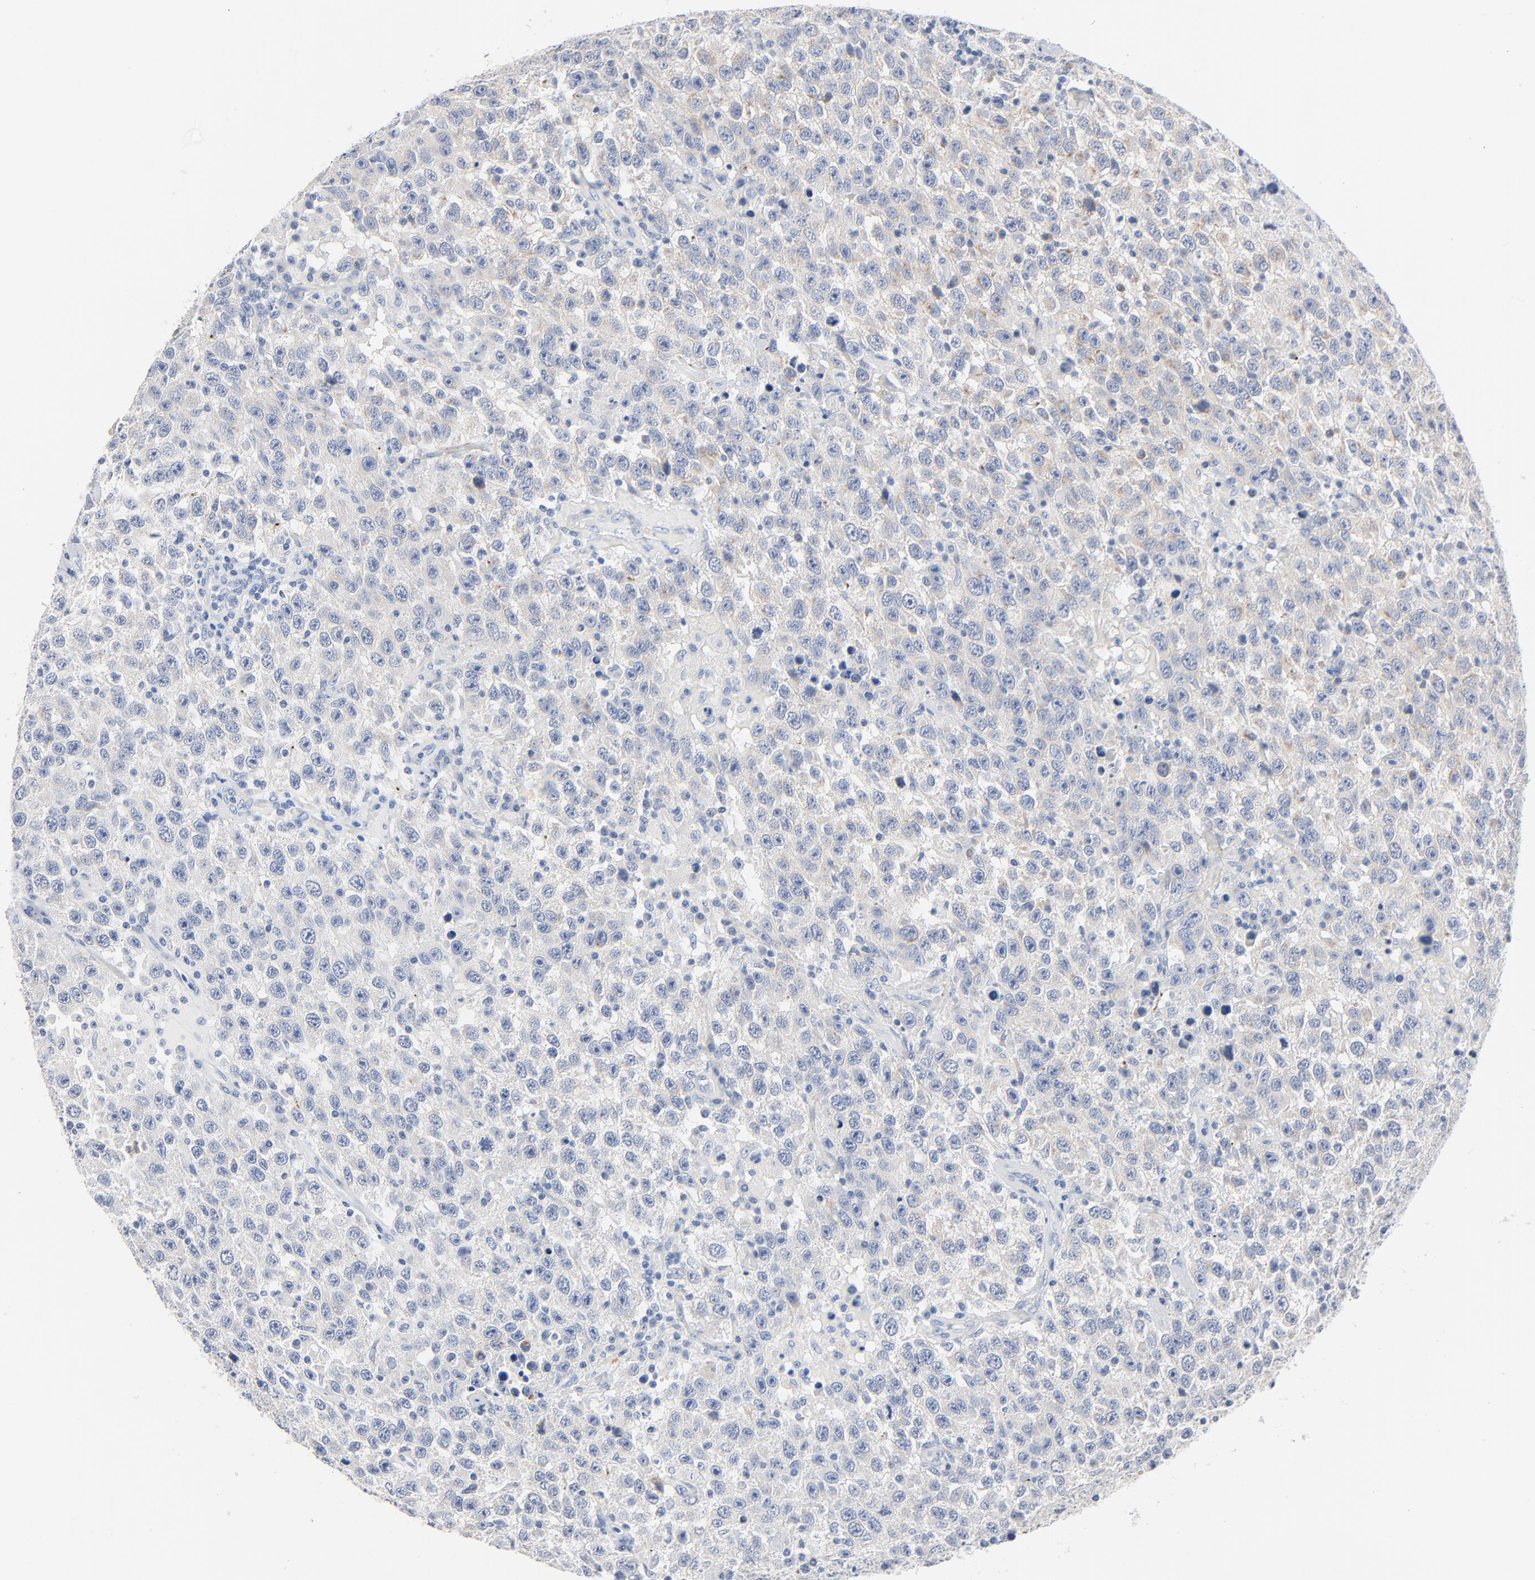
{"staining": {"intensity": "negative", "quantity": "none", "location": "none"}, "tissue": "testis cancer", "cell_type": "Tumor cells", "image_type": "cancer", "snomed": [{"axis": "morphology", "description": "Seminoma, NOS"}, {"axis": "topography", "description": "Testis"}], "caption": "High magnification brightfield microscopy of testis cancer stained with DAB (brown) and counterstained with hematoxylin (blue): tumor cells show no significant positivity.", "gene": "IFT43", "patient": {"sex": "male", "age": 41}}